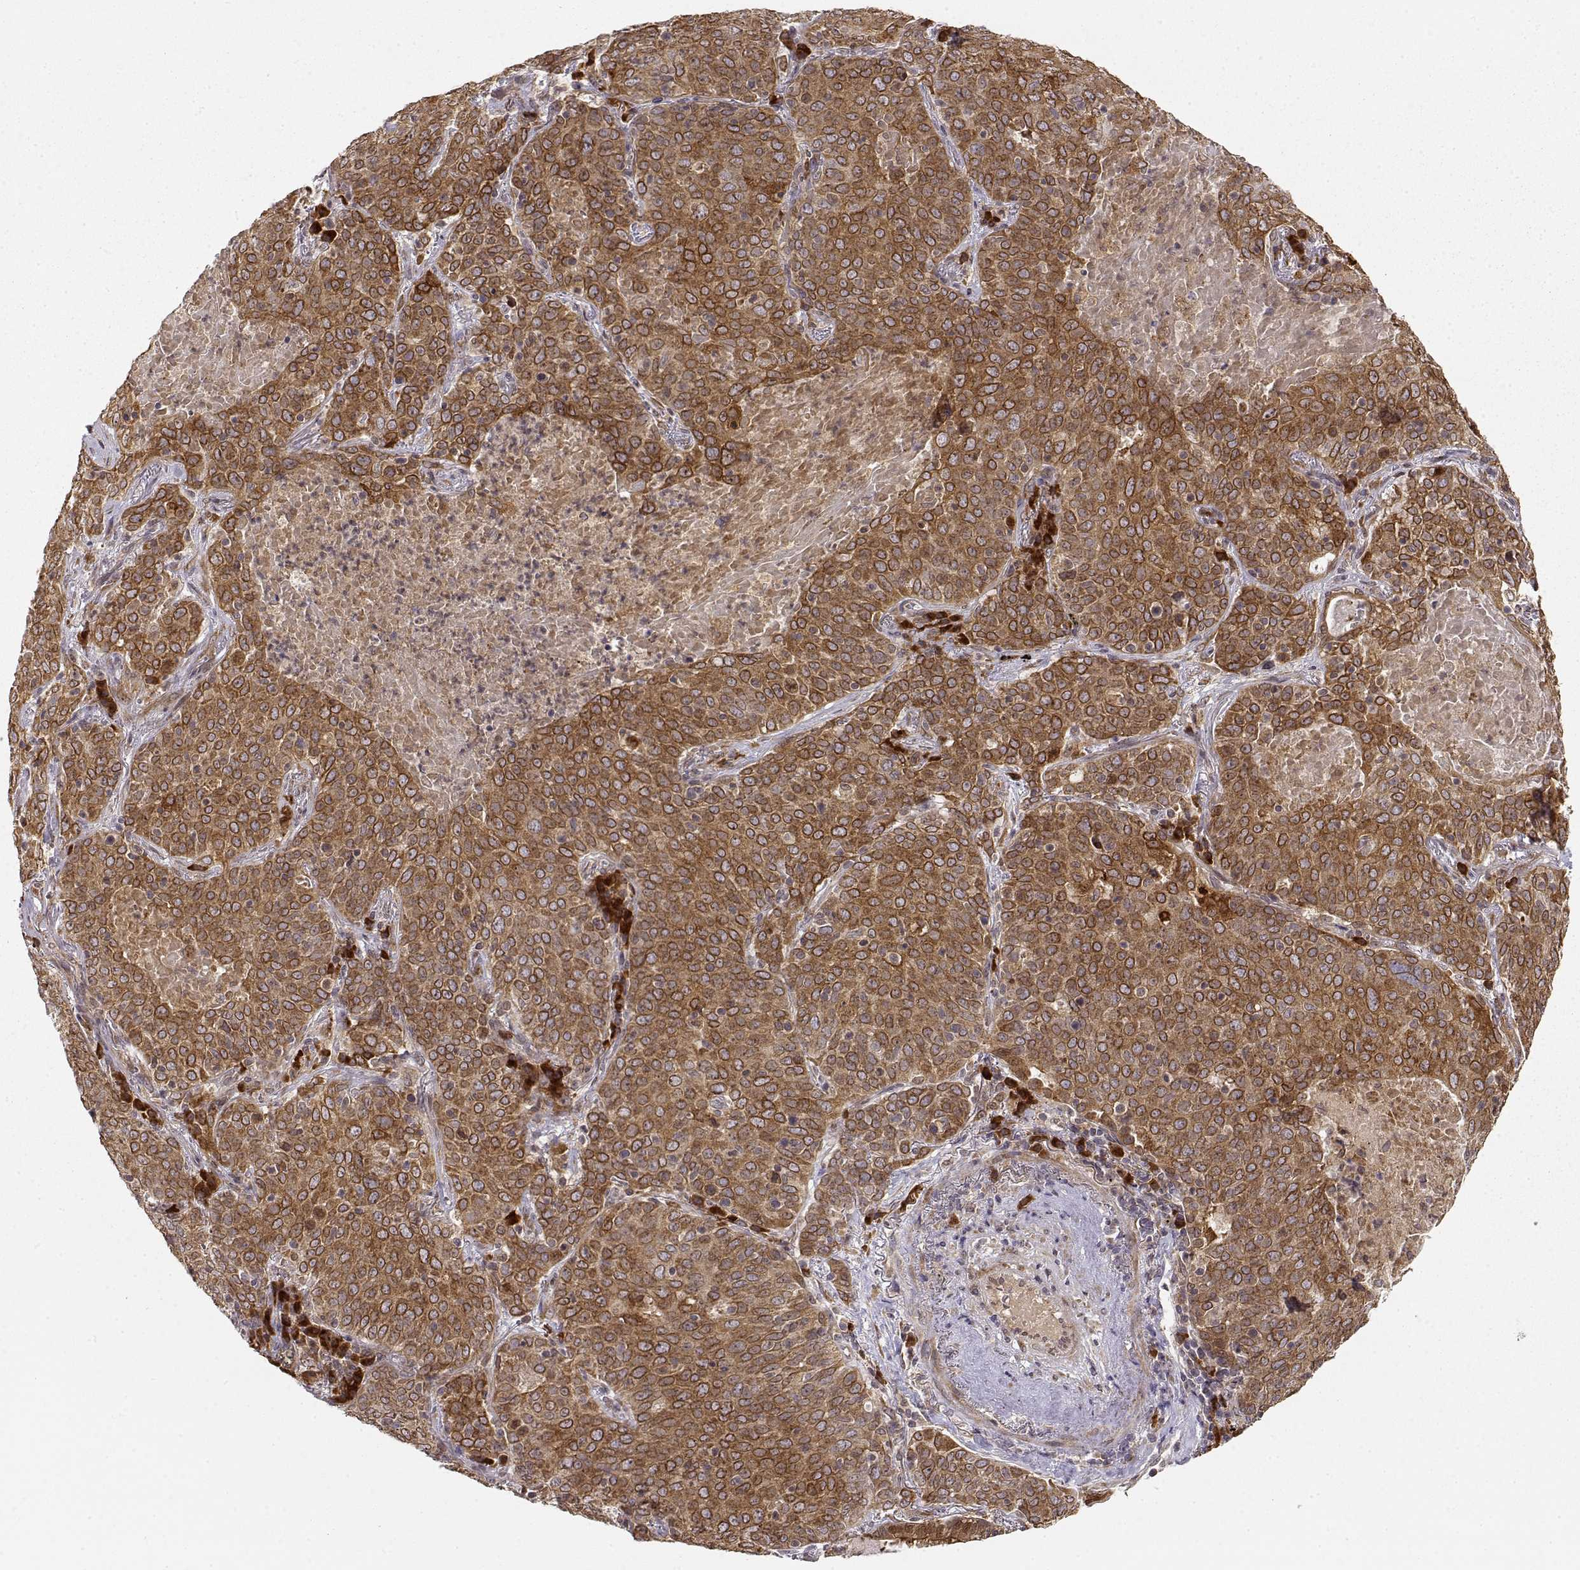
{"staining": {"intensity": "moderate", "quantity": ">75%", "location": "cytoplasmic/membranous"}, "tissue": "lung cancer", "cell_type": "Tumor cells", "image_type": "cancer", "snomed": [{"axis": "morphology", "description": "Squamous cell carcinoma, NOS"}, {"axis": "topography", "description": "Lung"}], "caption": "High-power microscopy captured an immunohistochemistry (IHC) image of lung squamous cell carcinoma, revealing moderate cytoplasmic/membranous expression in approximately >75% of tumor cells.", "gene": "ERGIC2", "patient": {"sex": "male", "age": 82}}